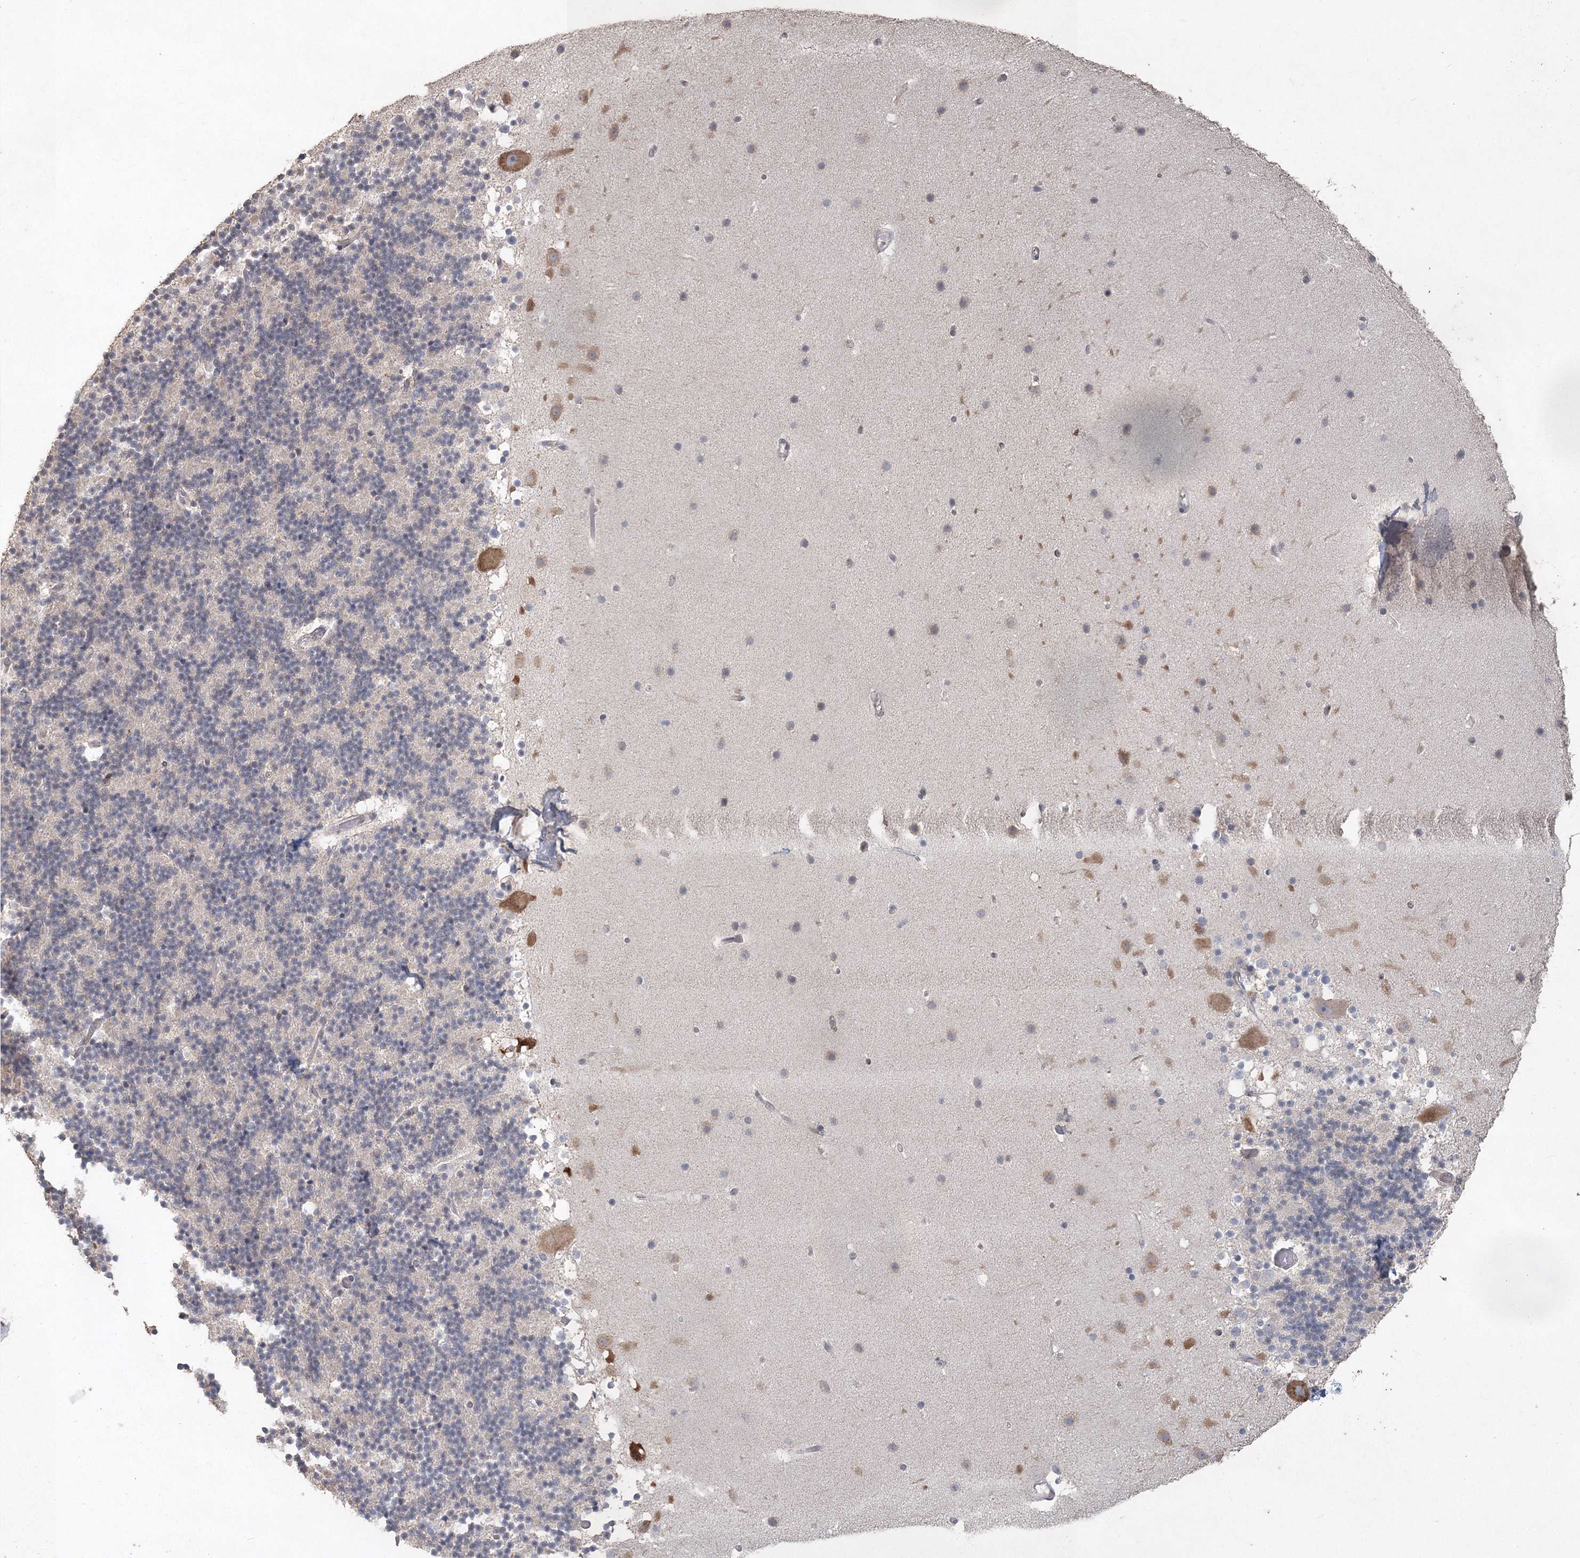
{"staining": {"intensity": "negative", "quantity": "none", "location": "none"}, "tissue": "cerebellum", "cell_type": "Cells in granular layer", "image_type": "normal", "snomed": [{"axis": "morphology", "description": "Normal tissue, NOS"}, {"axis": "topography", "description": "Cerebellum"}], "caption": "An IHC histopathology image of normal cerebellum is shown. There is no staining in cells in granular layer of cerebellum. (DAB (3,3'-diaminobenzidine) IHC visualized using brightfield microscopy, high magnification).", "gene": "UIMC1", "patient": {"sex": "male", "age": 57}}